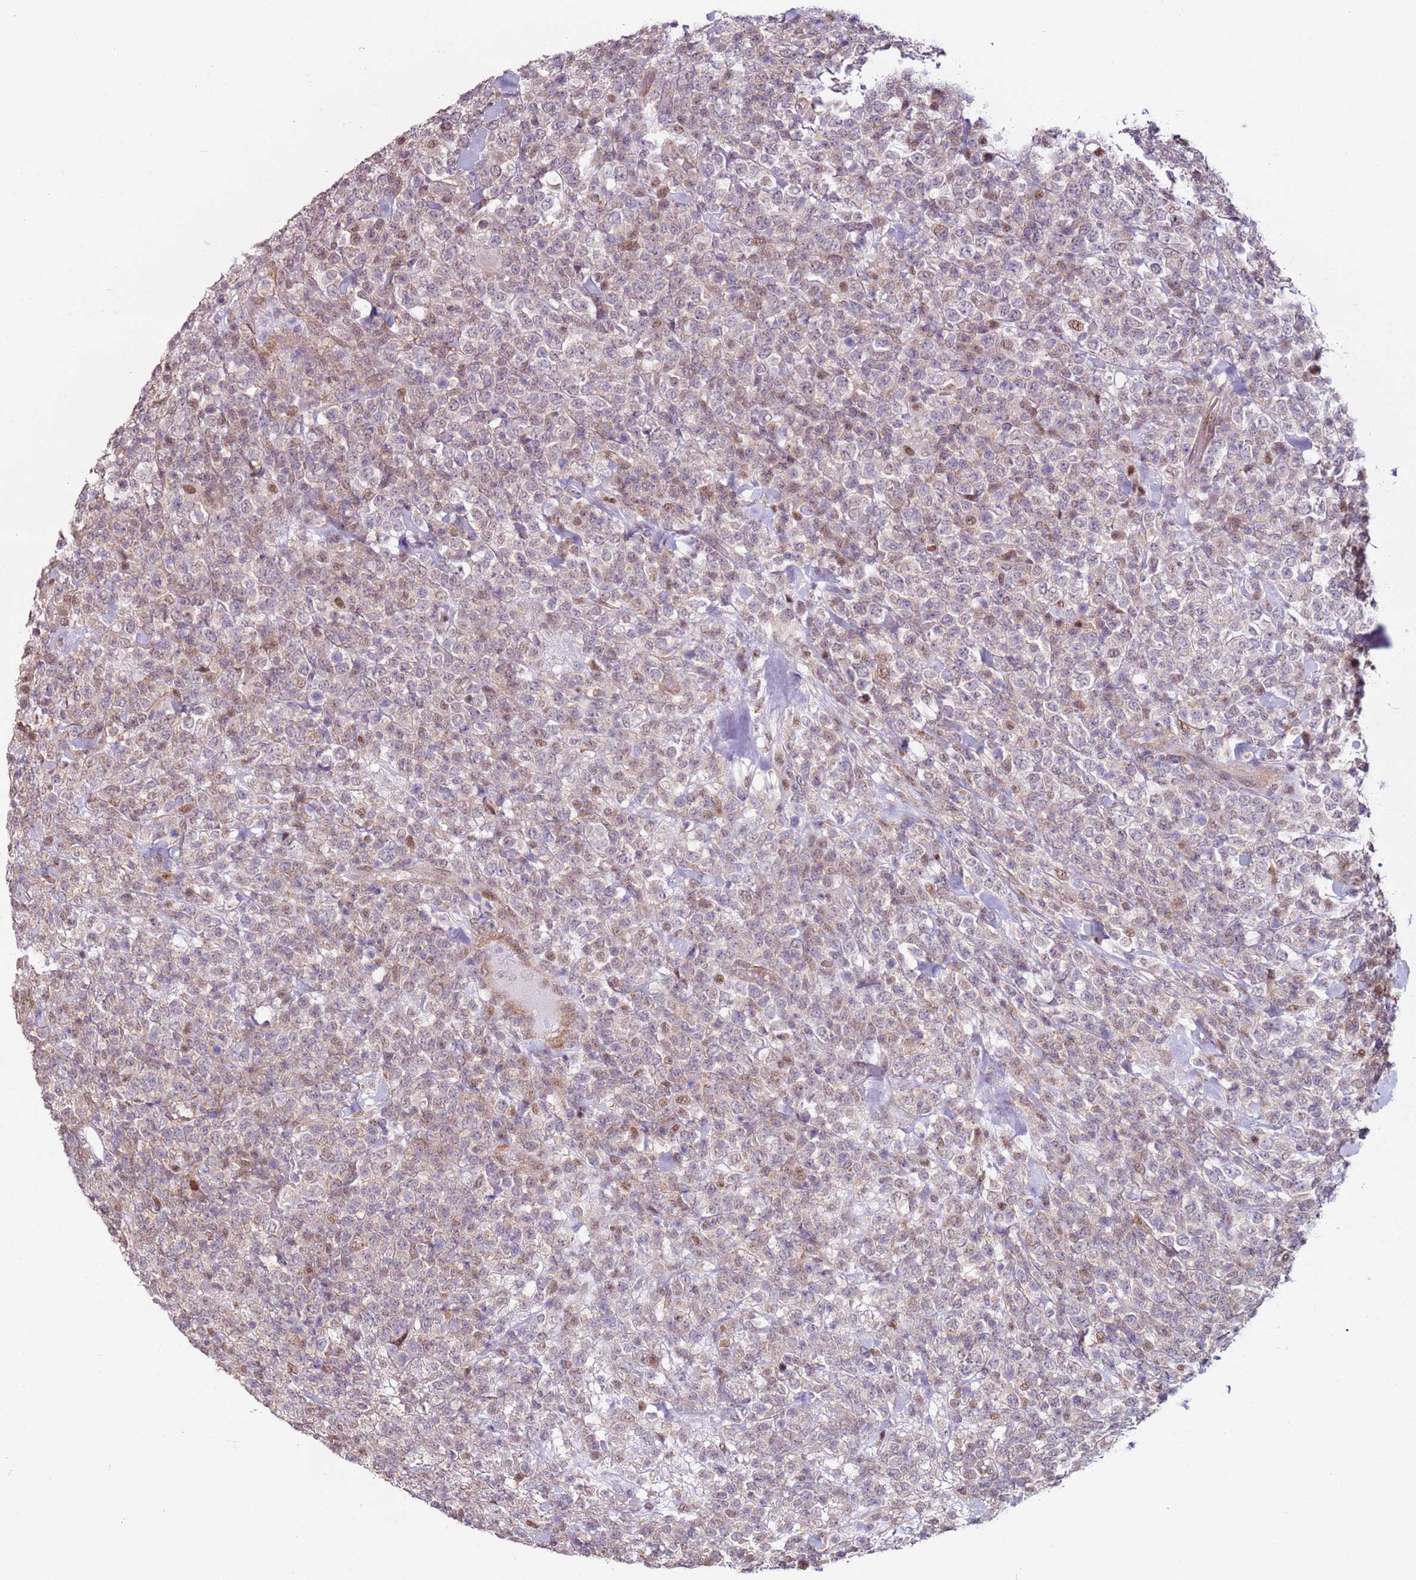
{"staining": {"intensity": "negative", "quantity": "none", "location": "none"}, "tissue": "lymphoma", "cell_type": "Tumor cells", "image_type": "cancer", "snomed": [{"axis": "morphology", "description": "Malignant lymphoma, non-Hodgkin's type, High grade"}, {"axis": "topography", "description": "Colon"}], "caption": "This is a histopathology image of immunohistochemistry staining of lymphoma, which shows no positivity in tumor cells.", "gene": "PSMD4", "patient": {"sex": "female", "age": 53}}